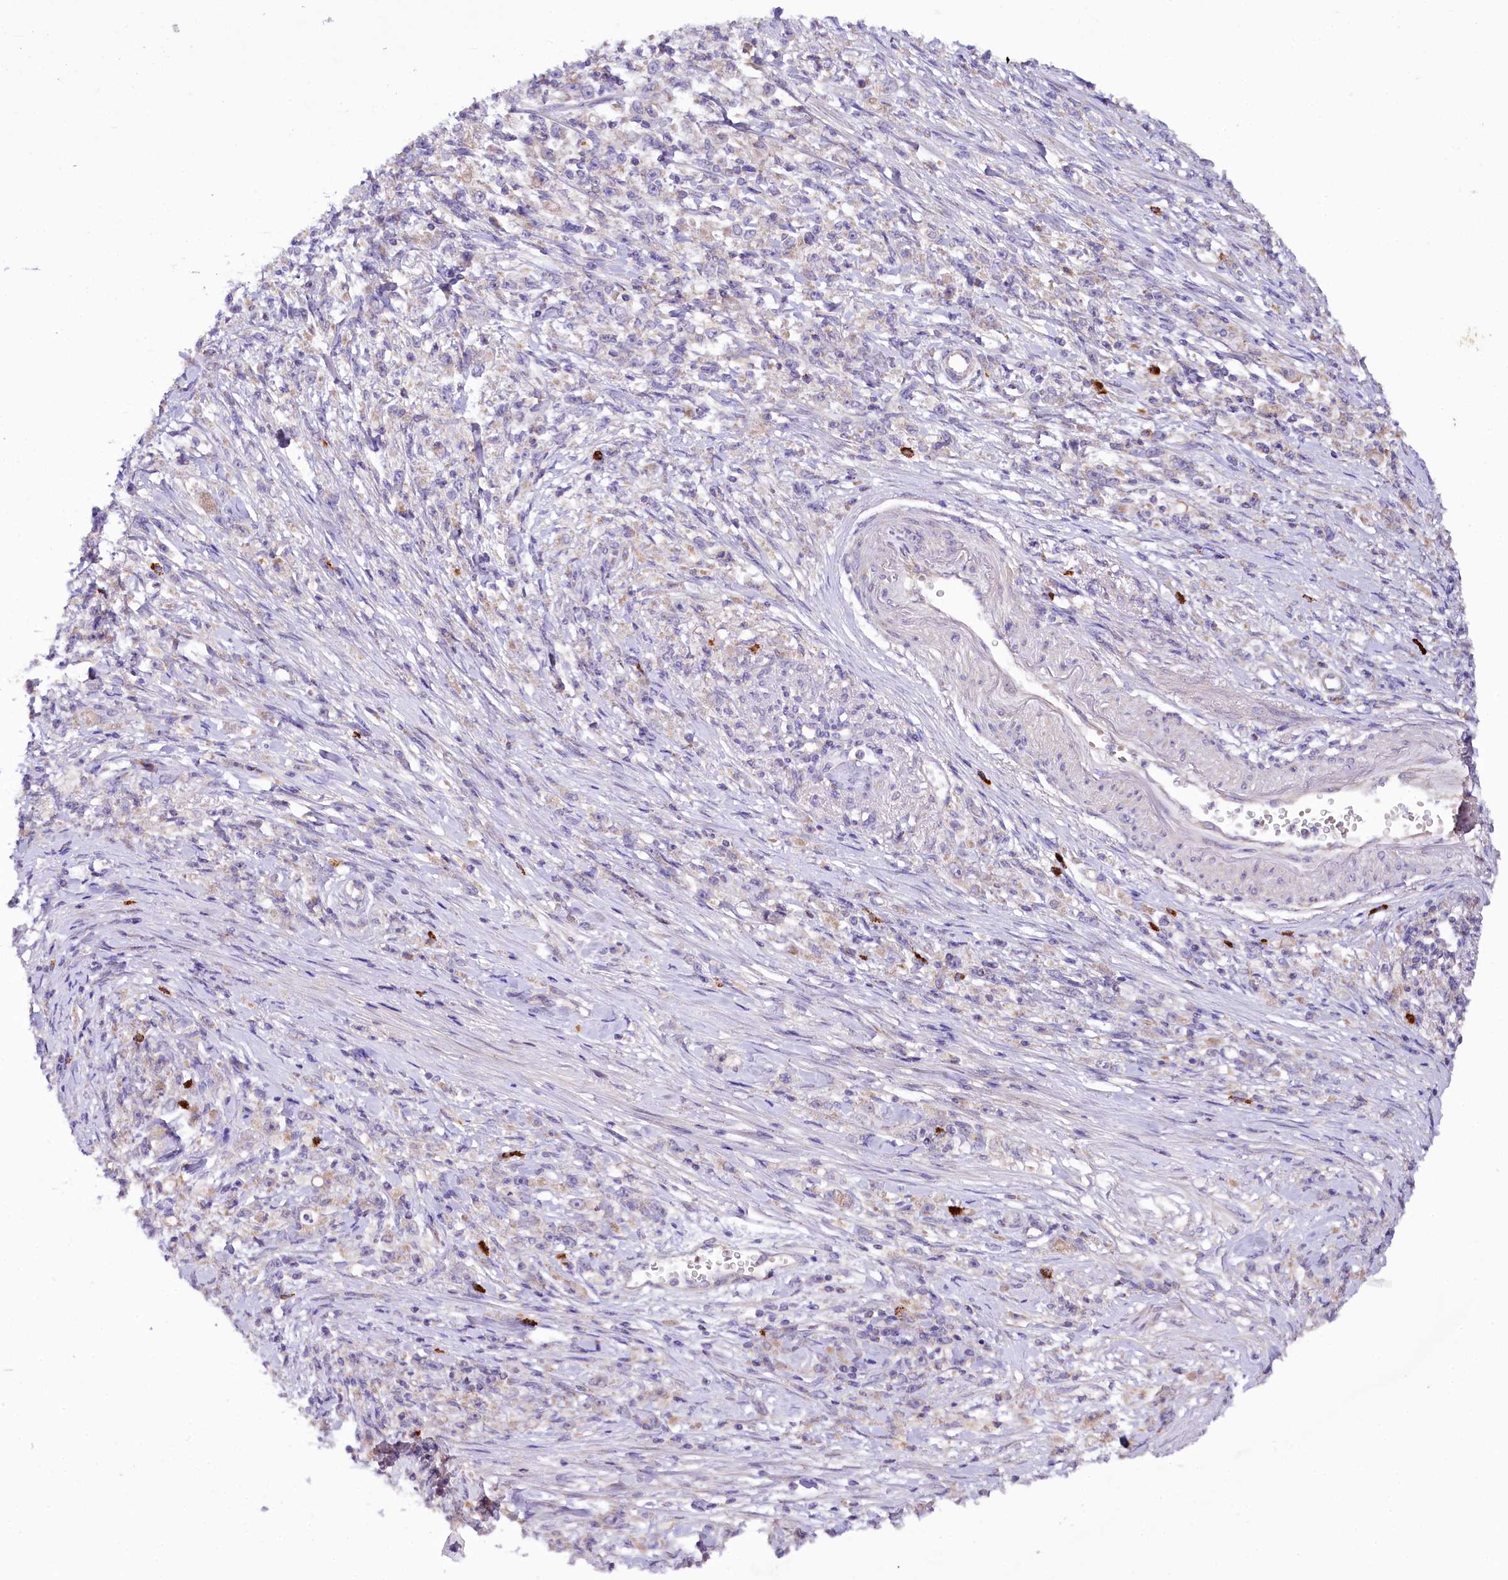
{"staining": {"intensity": "negative", "quantity": "none", "location": "none"}, "tissue": "stomach cancer", "cell_type": "Tumor cells", "image_type": "cancer", "snomed": [{"axis": "morphology", "description": "Adenocarcinoma, NOS"}, {"axis": "topography", "description": "Stomach"}], "caption": "This is a image of immunohistochemistry (IHC) staining of stomach cancer (adenocarcinoma), which shows no expression in tumor cells.", "gene": "ZNF45", "patient": {"sex": "female", "age": 59}}